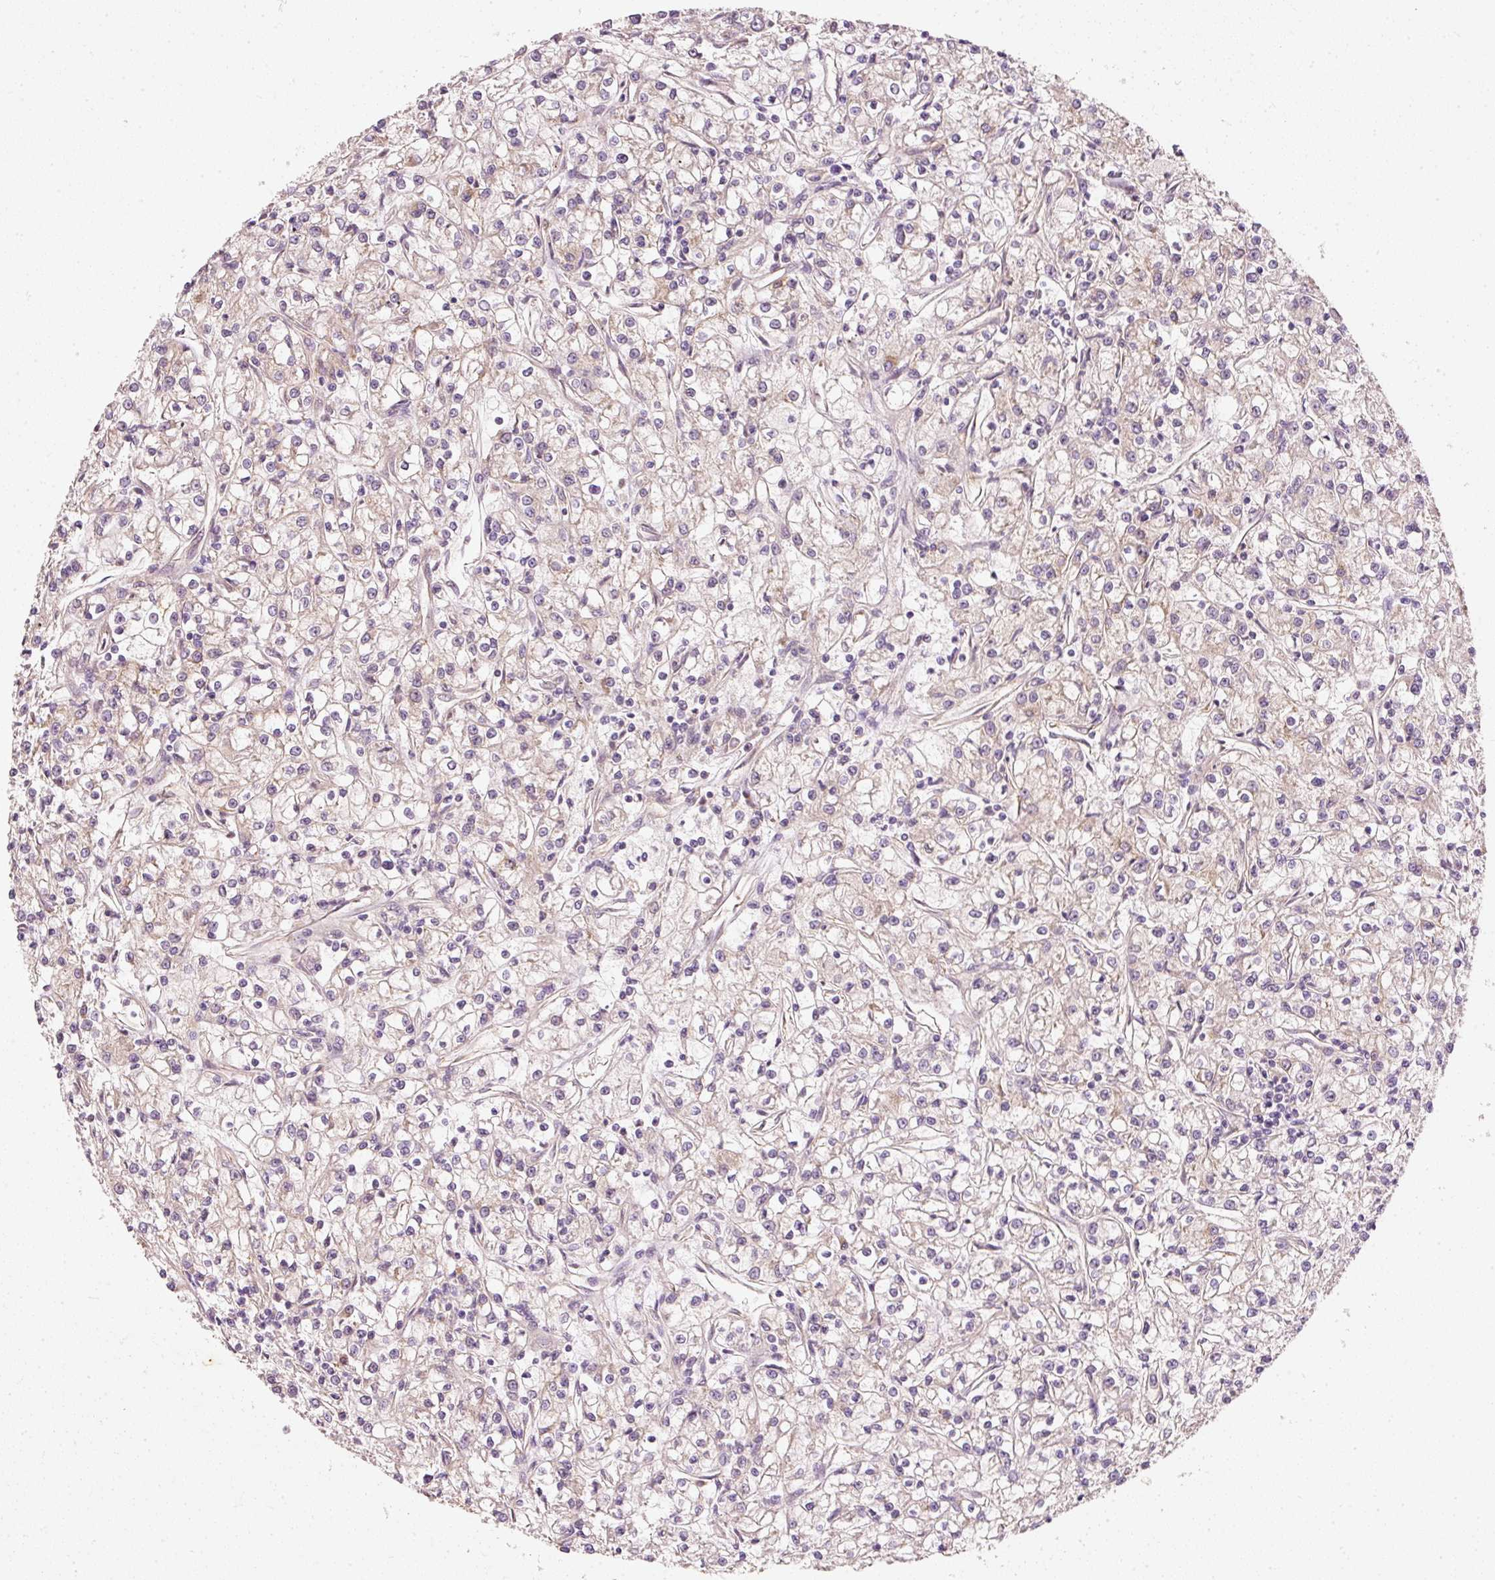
{"staining": {"intensity": "negative", "quantity": "none", "location": "none"}, "tissue": "renal cancer", "cell_type": "Tumor cells", "image_type": "cancer", "snomed": [{"axis": "morphology", "description": "Adenocarcinoma, NOS"}, {"axis": "topography", "description": "Kidney"}], "caption": "Immunohistochemistry (IHC) photomicrograph of adenocarcinoma (renal) stained for a protein (brown), which exhibits no positivity in tumor cells.", "gene": "RGL2", "patient": {"sex": "female", "age": 59}}